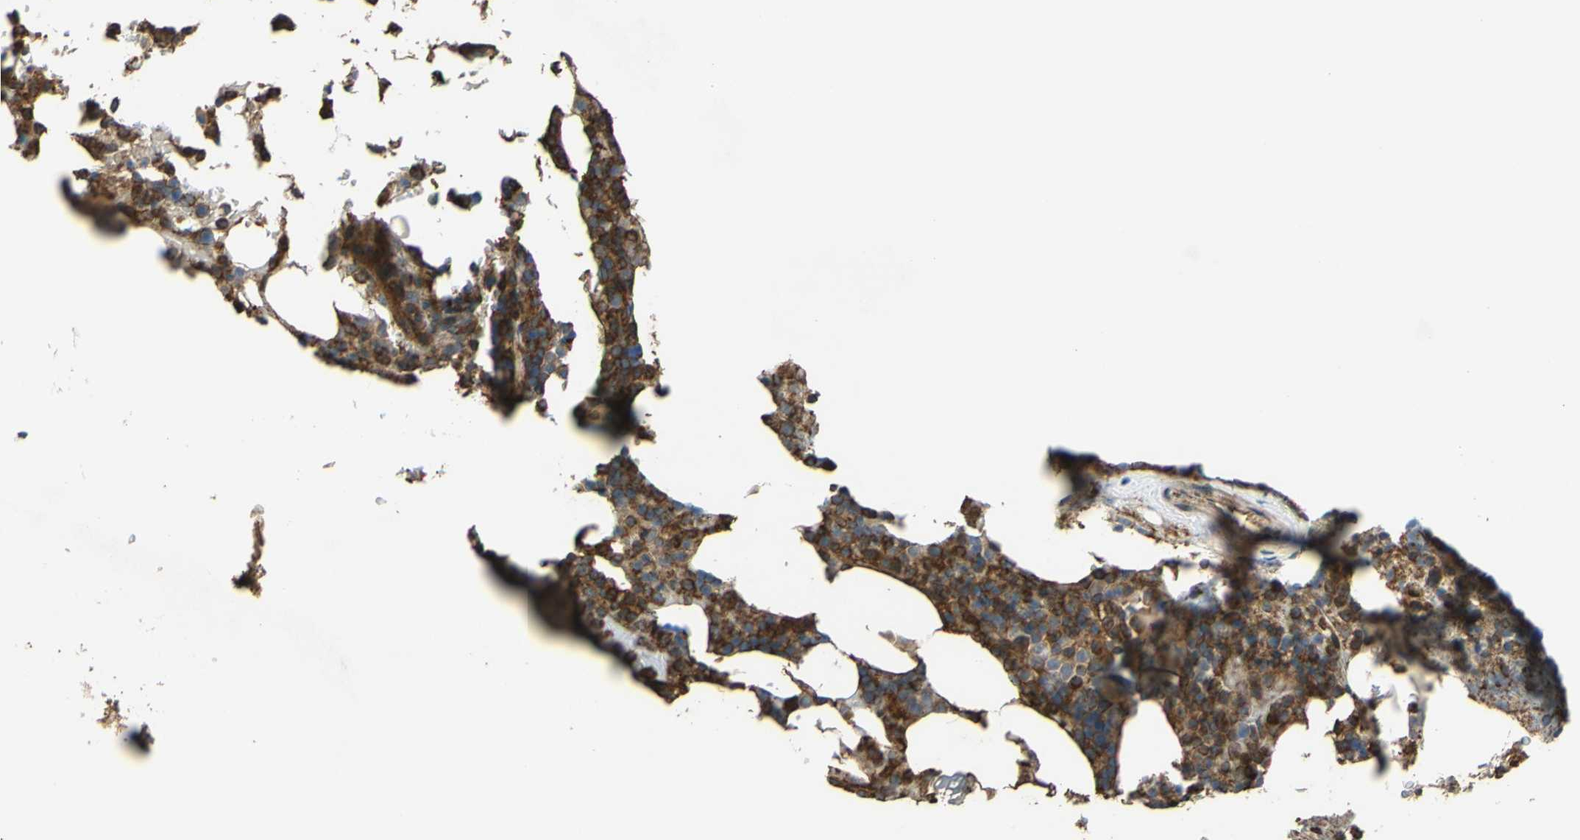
{"staining": {"intensity": "strong", "quantity": ">75%", "location": "cytoplasmic/membranous"}, "tissue": "bone marrow", "cell_type": "Hematopoietic cells", "image_type": "normal", "snomed": [{"axis": "morphology", "description": "Normal tissue, NOS"}, {"axis": "topography", "description": "Bone marrow"}], "caption": "Immunohistochemical staining of unremarkable bone marrow exhibits high levels of strong cytoplasmic/membranous staining in approximately >75% of hematopoietic cells. Using DAB (3,3'-diaminobenzidine) (brown) and hematoxylin (blue) stains, captured at high magnification using brightfield microscopy.", "gene": "CTTN", "patient": {"sex": "female", "age": 73}}